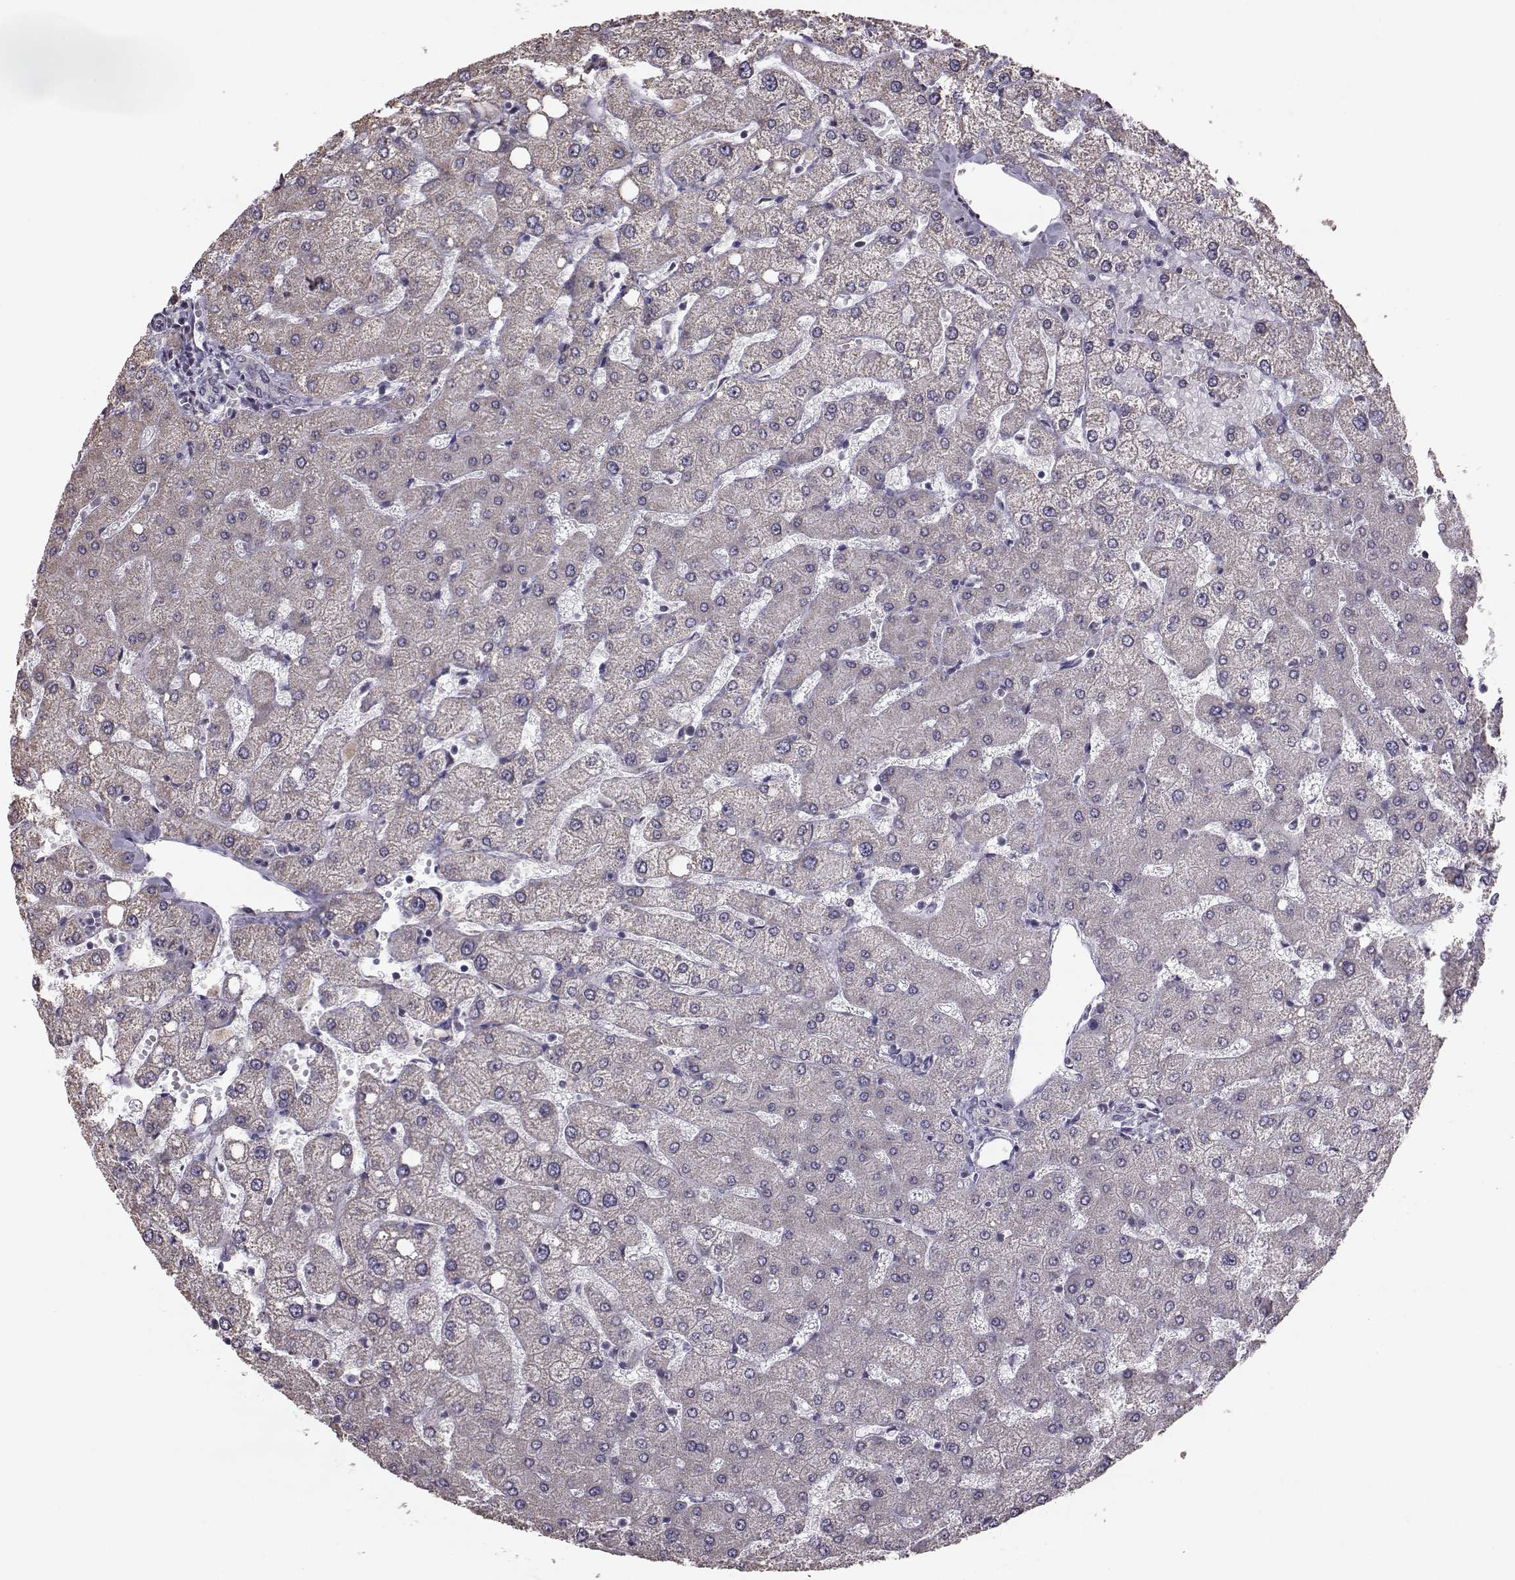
{"staining": {"intensity": "negative", "quantity": "none", "location": "none"}, "tissue": "liver", "cell_type": "Cholangiocytes", "image_type": "normal", "snomed": [{"axis": "morphology", "description": "Normal tissue, NOS"}, {"axis": "topography", "description": "Liver"}], "caption": "Cholangiocytes show no significant expression in unremarkable liver. Nuclei are stained in blue.", "gene": "ALDH3A1", "patient": {"sex": "female", "age": 54}}